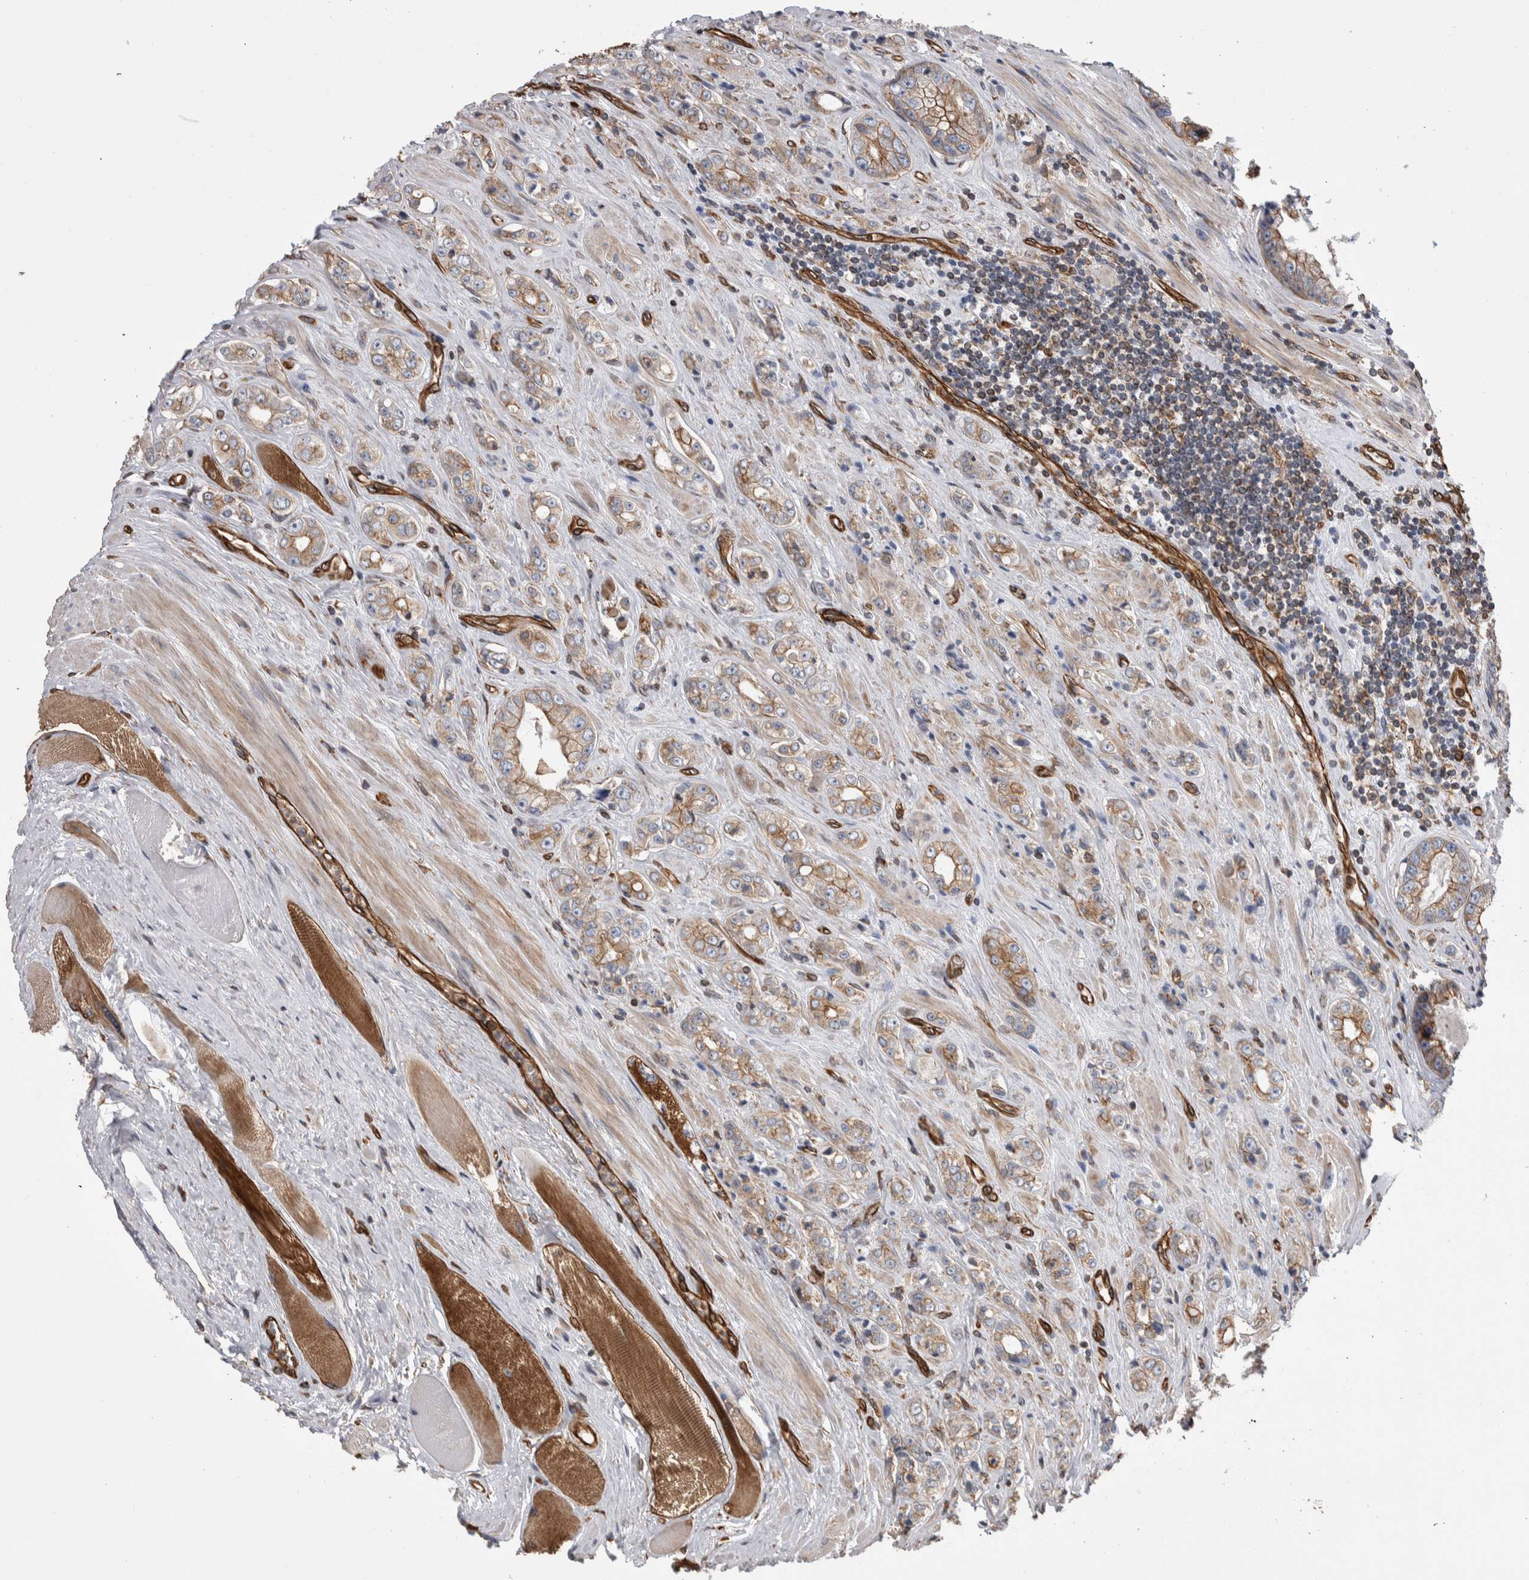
{"staining": {"intensity": "moderate", "quantity": "25%-75%", "location": "cytoplasmic/membranous"}, "tissue": "prostate cancer", "cell_type": "Tumor cells", "image_type": "cancer", "snomed": [{"axis": "morphology", "description": "Adenocarcinoma, High grade"}, {"axis": "topography", "description": "Prostate"}], "caption": "Immunohistochemistry (IHC) photomicrograph of neoplastic tissue: human high-grade adenocarcinoma (prostate) stained using immunohistochemistry (IHC) demonstrates medium levels of moderate protein expression localized specifically in the cytoplasmic/membranous of tumor cells, appearing as a cytoplasmic/membranous brown color.", "gene": "KIF12", "patient": {"sex": "male", "age": 61}}